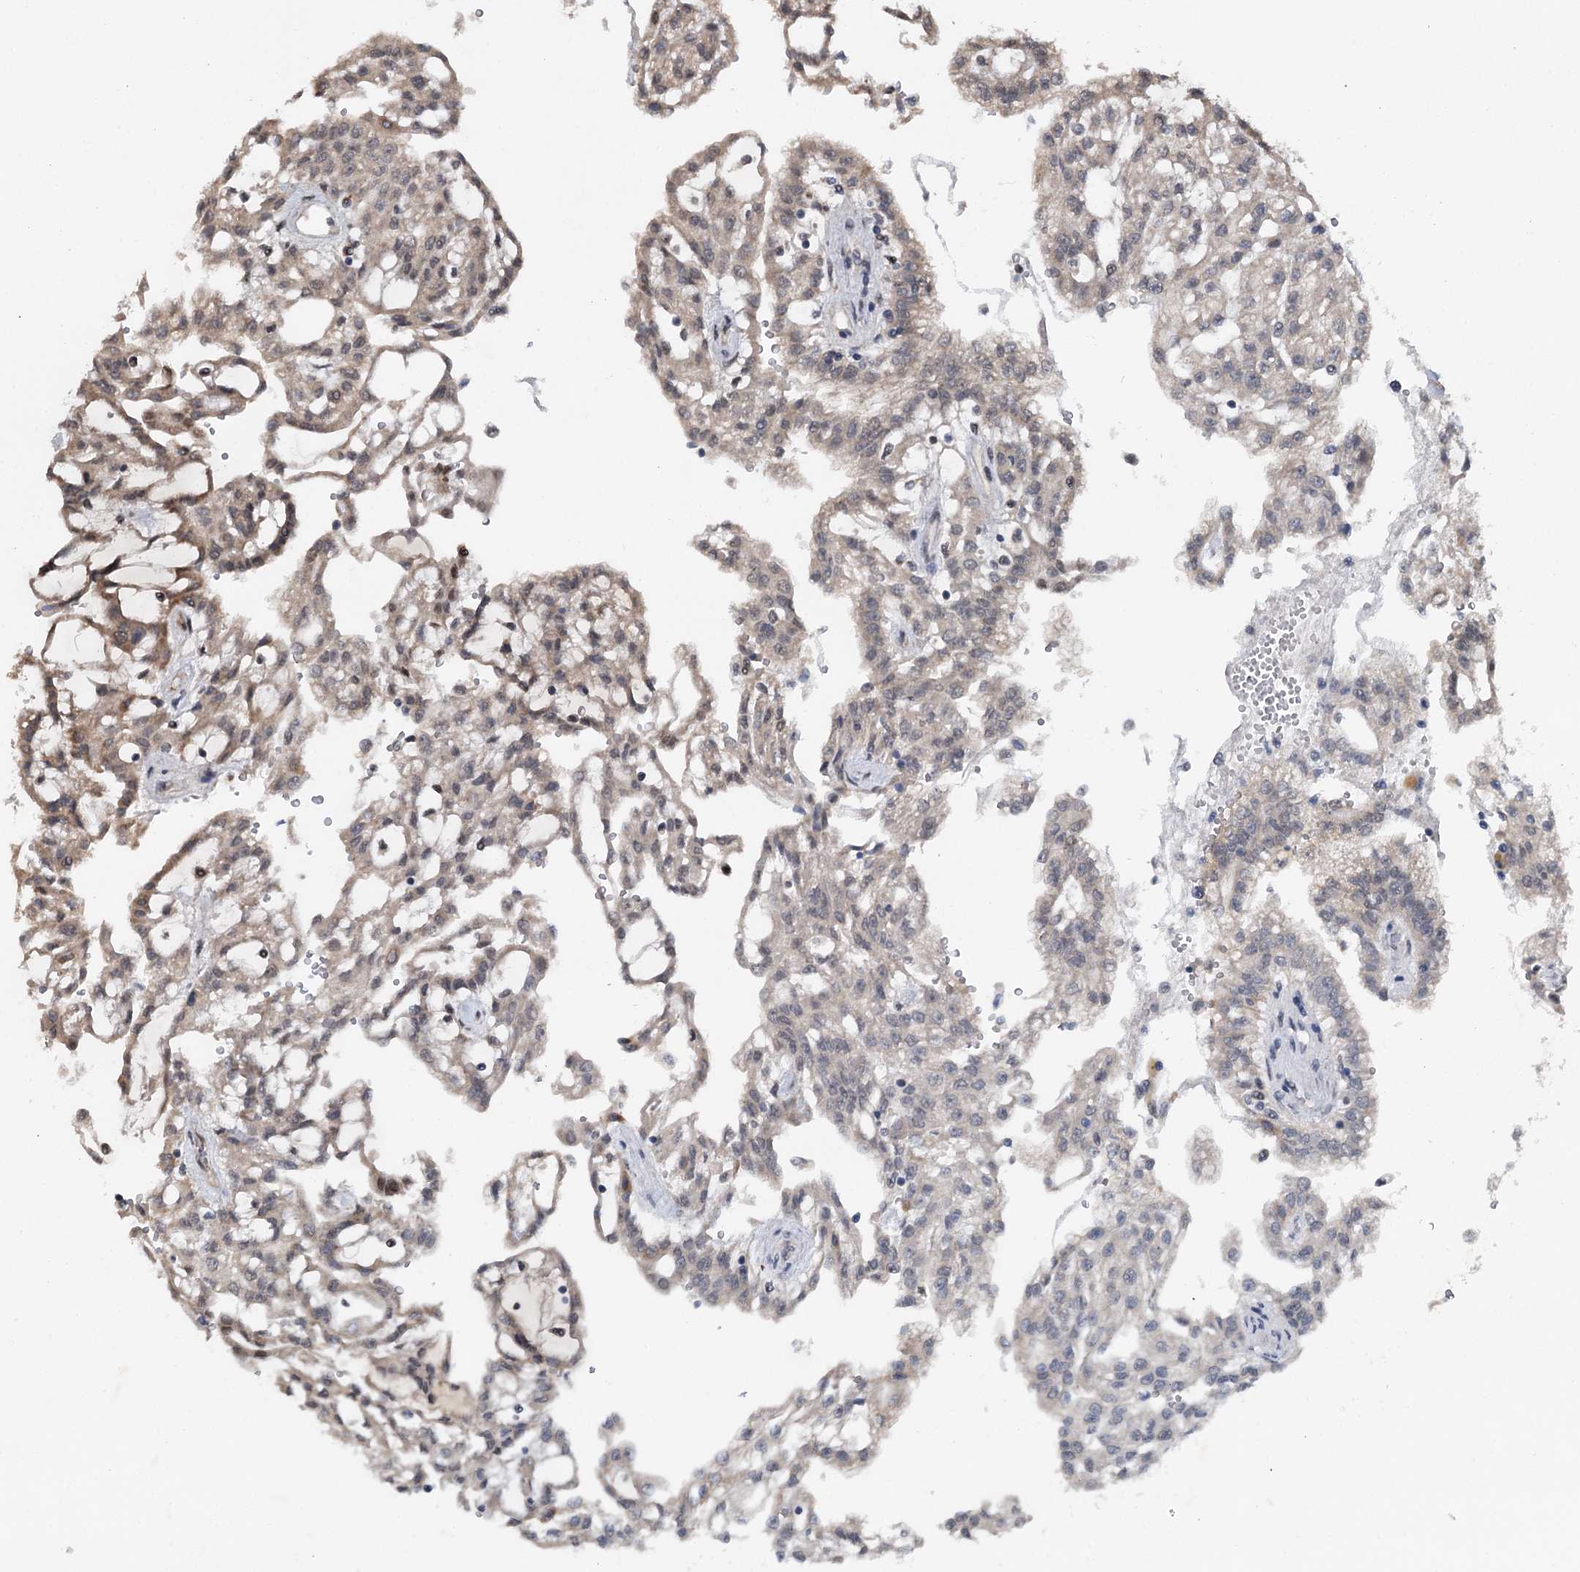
{"staining": {"intensity": "weak", "quantity": "<25%", "location": "cytoplasmic/membranous"}, "tissue": "renal cancer", "cell_type": "Tumor cells", "image_type": "cancer", "snomed": [{"axis": "morphology", "description": "Adenocarcinoma, NOS"}, {"axis": "topography", "description": "Kidney"}], "caption": "A micrograph of renal adenocarcinoma stained for a protein exhibits no brown staining in tumor cells.", "gene": "MYG1", "patient": {"sex": "male", "age": 63}}